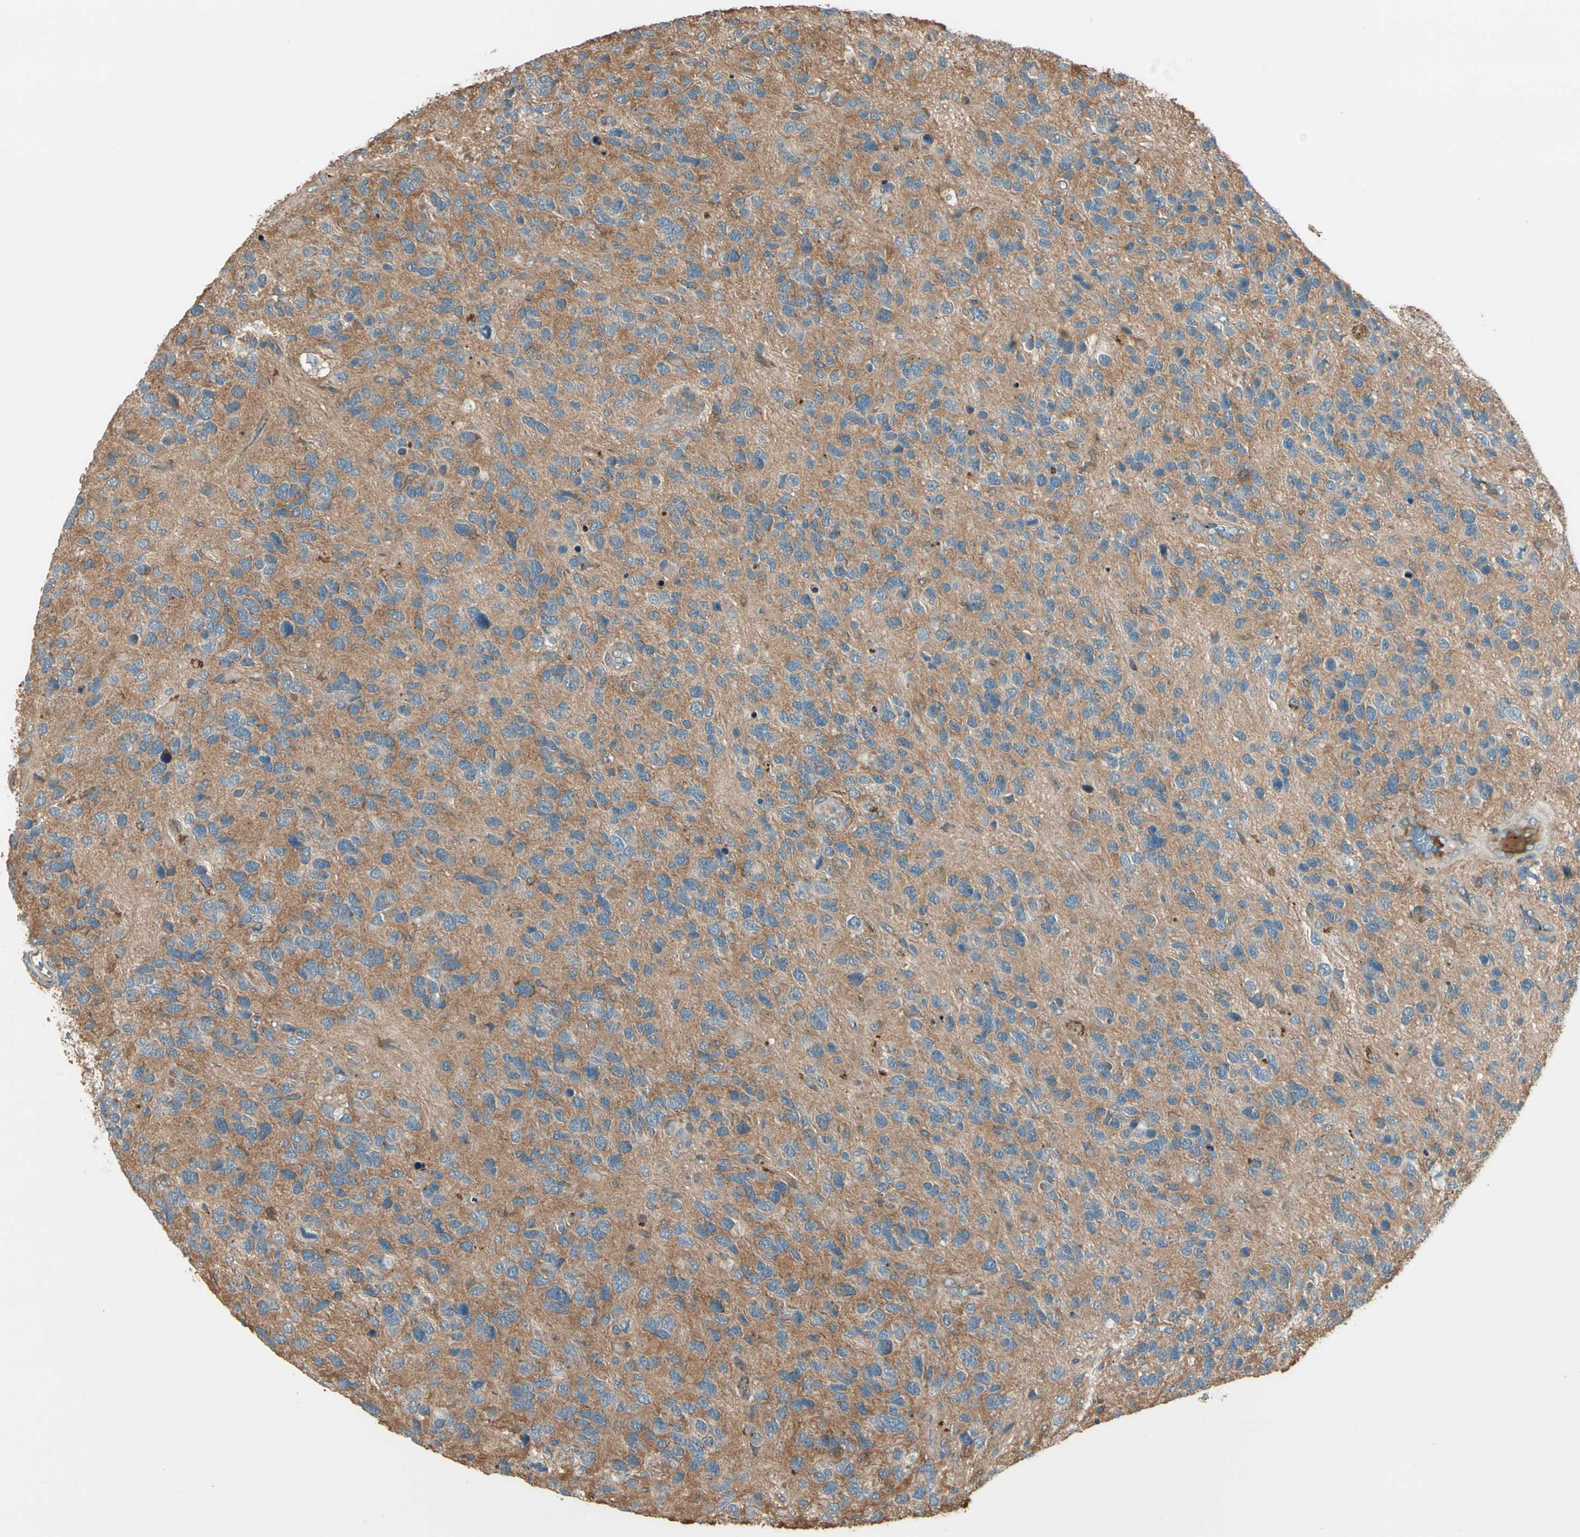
{"staining": {"intensity": "moderate", "quantity": "<25%", "location": "cytoplasmic/membranous"}, "tissue": "glioma", "cell_type": "Tumor cells", "image_type": "cancer", "snomed": [{"axis": "morphology", "description": "Glioma, malignant, High grade"}, {"axis": "topography", "description": "Brain"}], "caption": "The photomicrograph shows a brown stain indicating the presence of a protein in the cytoplasmic/membranous of tumor cells in glioma.", "gene": "STX11", "patient": {"sex": "female", "age": 58}}